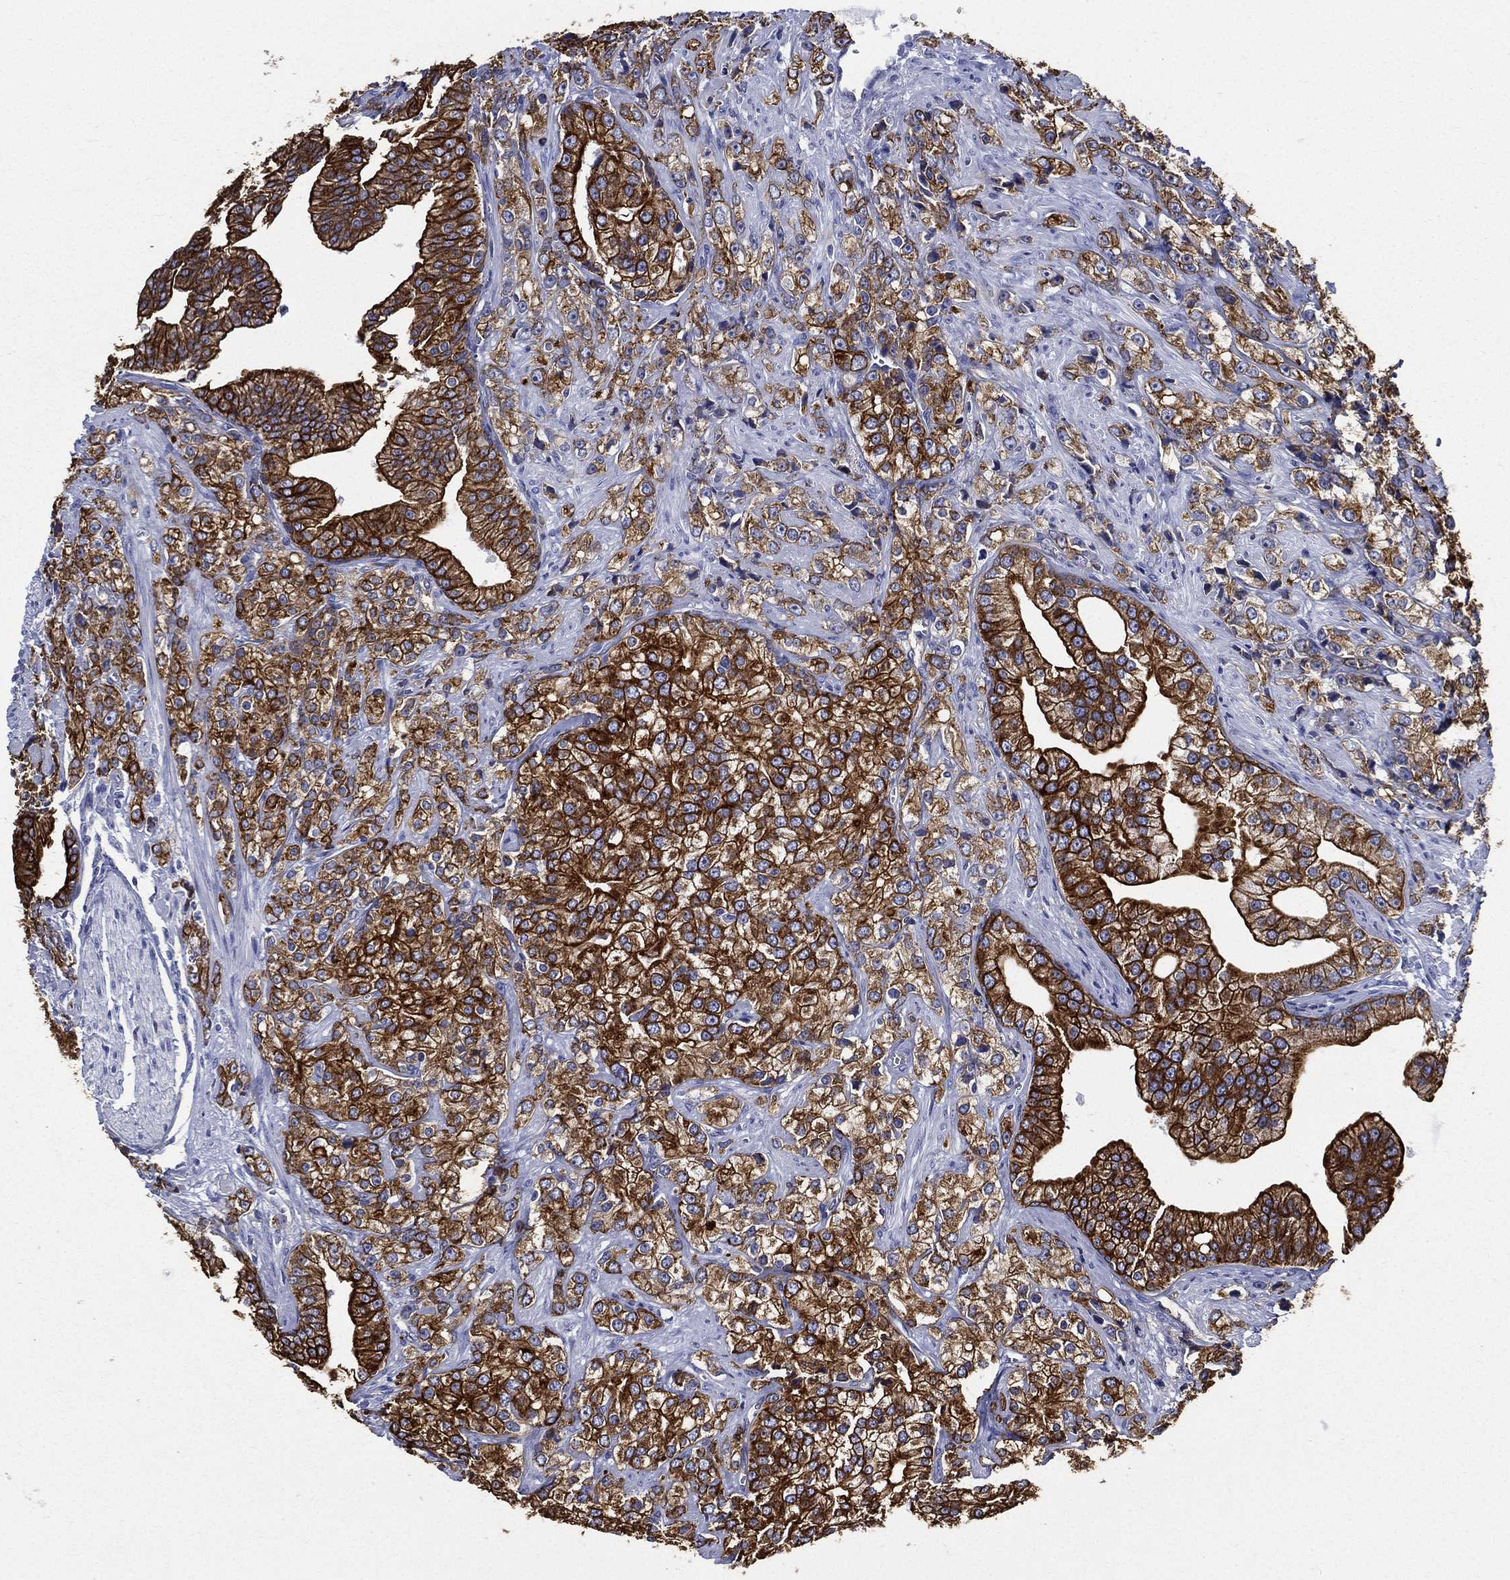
{"staining": {"intensity": "strong", "quantity": ">75%", "location": "cytoplasmic/membranous"}, "tissue": "prostate cancer", "cell_type": "Tumor cells", "image_type": "cancer", "snomed": [{"axis": "morphology", "description": "Adenocarcinoma, NOS"}, {"axis": "topography", "description": "Prostate and seminal vesicle, NOS"}, {"axis": "topography", "description": "Prostate"}], "caption": "Tumor cells show strong cytoplasmic/membranous expression in about >75% of cells in adenocarcinoma (prostate).", "gene": "NEDD9", "patient": {"sex": "male", "age": 68}}